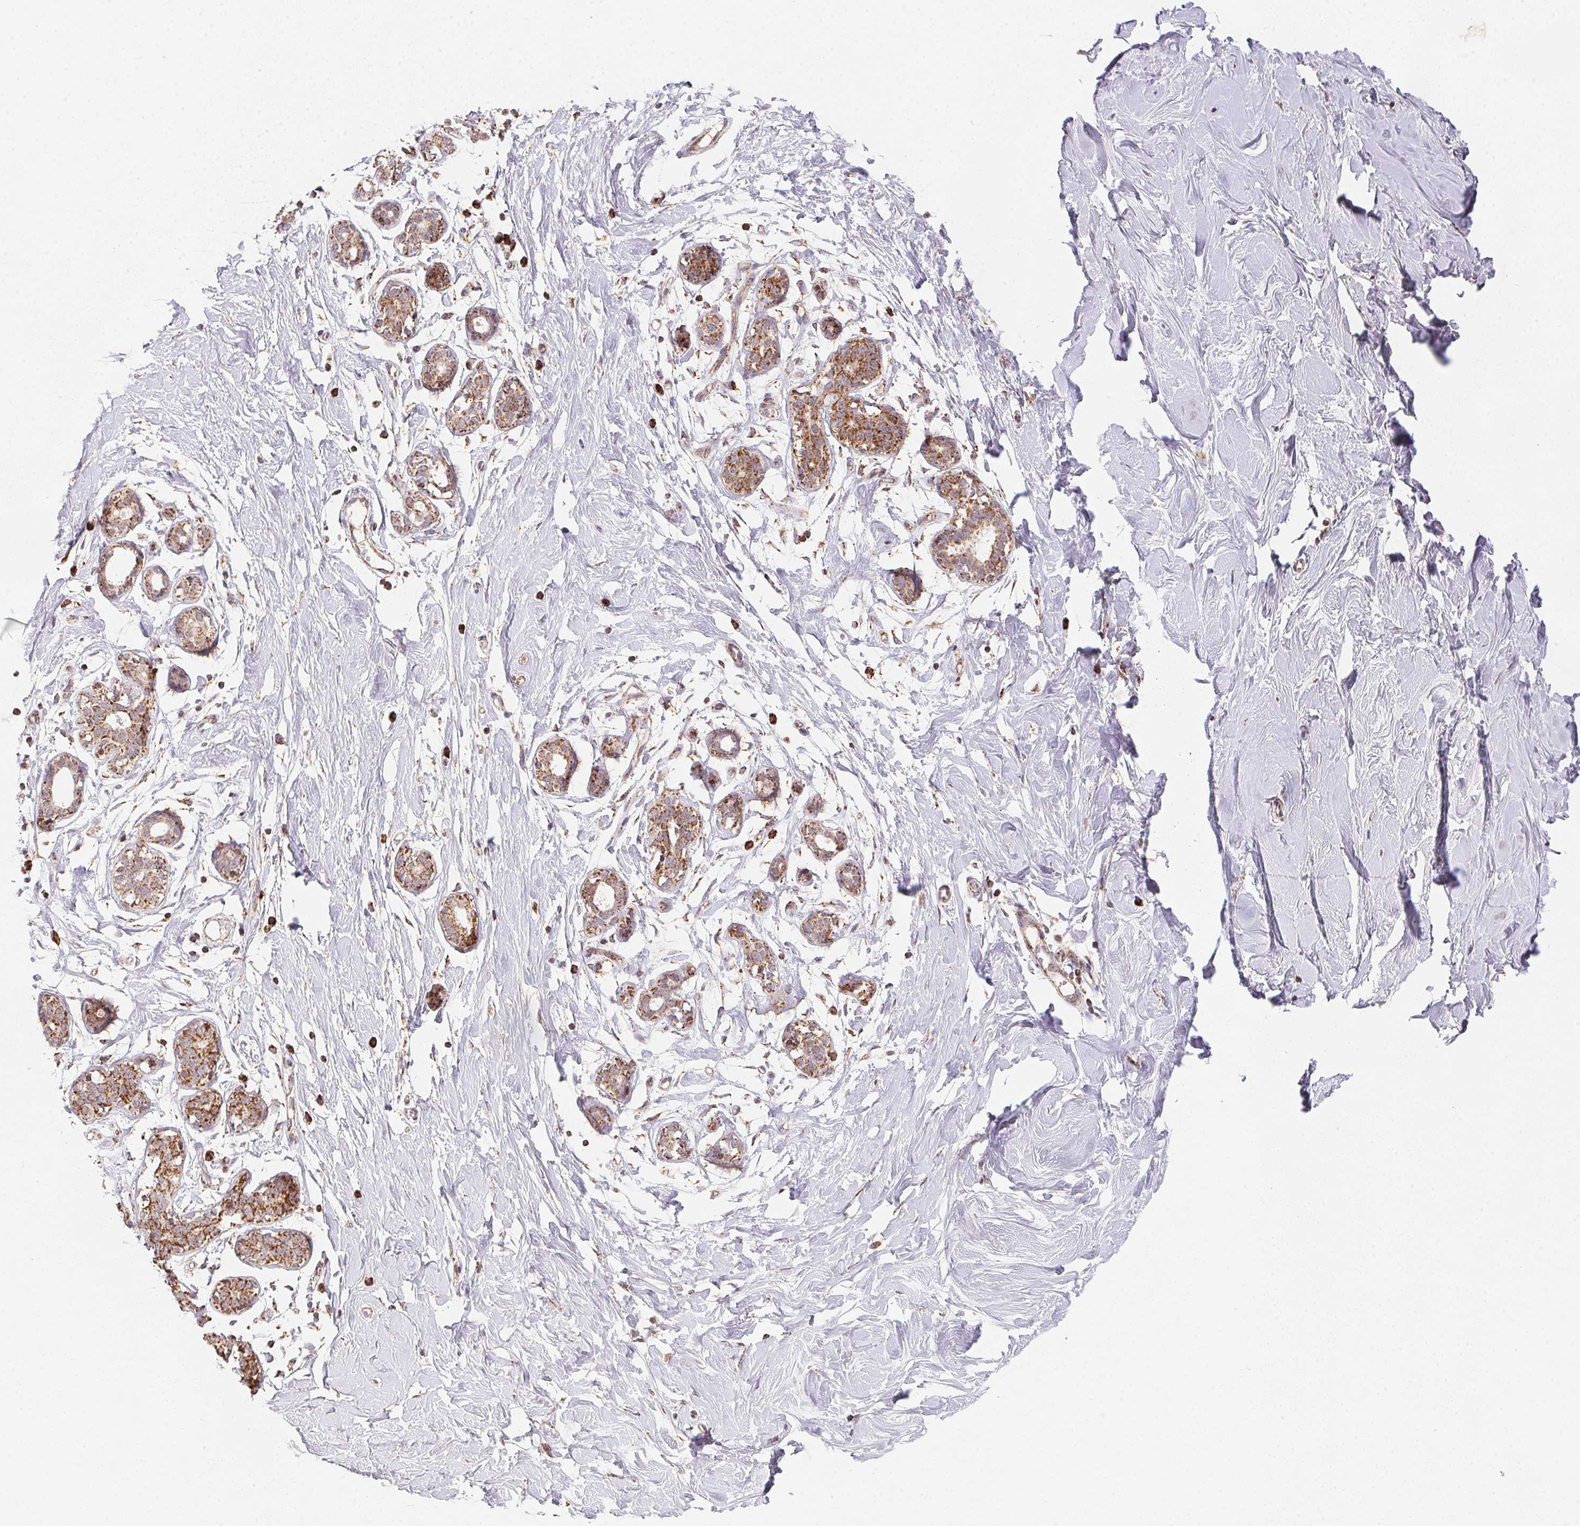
{"staining": {"intensity": "moderate", "quantity": "25%-75%", "location": "cytoplasmic/membranous"}, "tissue": "breast", "cell_type": "Adipocytes", "image_type": "normal", "snomed": [{"axis": "morphology", "description": "Normal tissue, NOS"}, {"axis": "topography", "description": "Breast"}], "caption": "Immunohistochemical staining of benign human breast demonstrates medium levels of moderate cytoplasmic/membranous positivity in approximately 25%-75% of adipocytes. Using DAB (brown) and hematoxylin (blue) stains, captured at high magnification using brightfield microscopy.", "gene": "NDUFS6", "patient": {"sex": "female", "age": 27}}